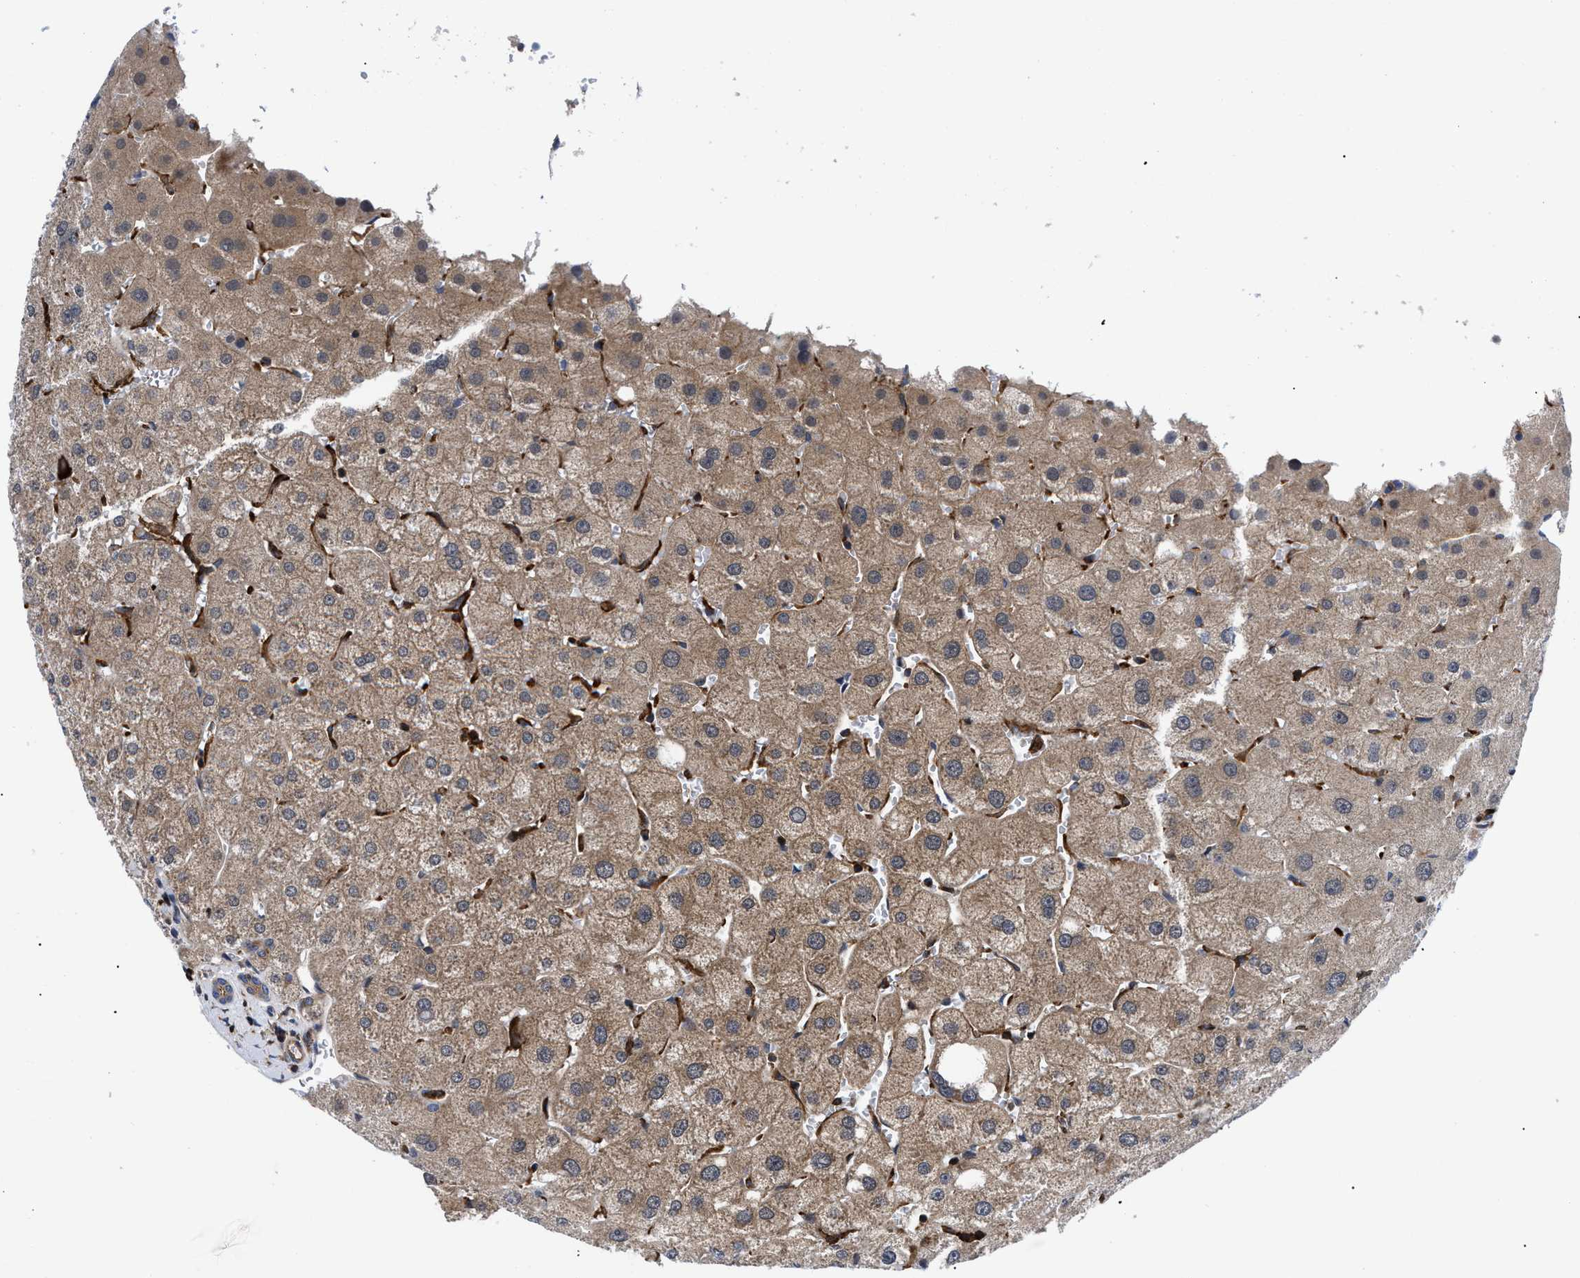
{"staining": {"intensity": "moderate", "quantity": ">75%", "location": "cytoplasmic/membranous"}, "tissue": "liver", "cell_type": "Cholangiocytes", "image_type": "normal", "snomed": [{"axis": "morphology", "description": "Normal tissue, NOS"}, {"axis": "topography", "description": "Liver"}], "caption": "Immunohistochemistry (DAB (3,3'-diaminobenzidine)) staining of benign liver exhibits moderate cytoplasmic/membranous protein expression in approximately >75% of cholangiocytes.", "gene": "SPAST", "patient": {"sex": "male", "age": 73}}